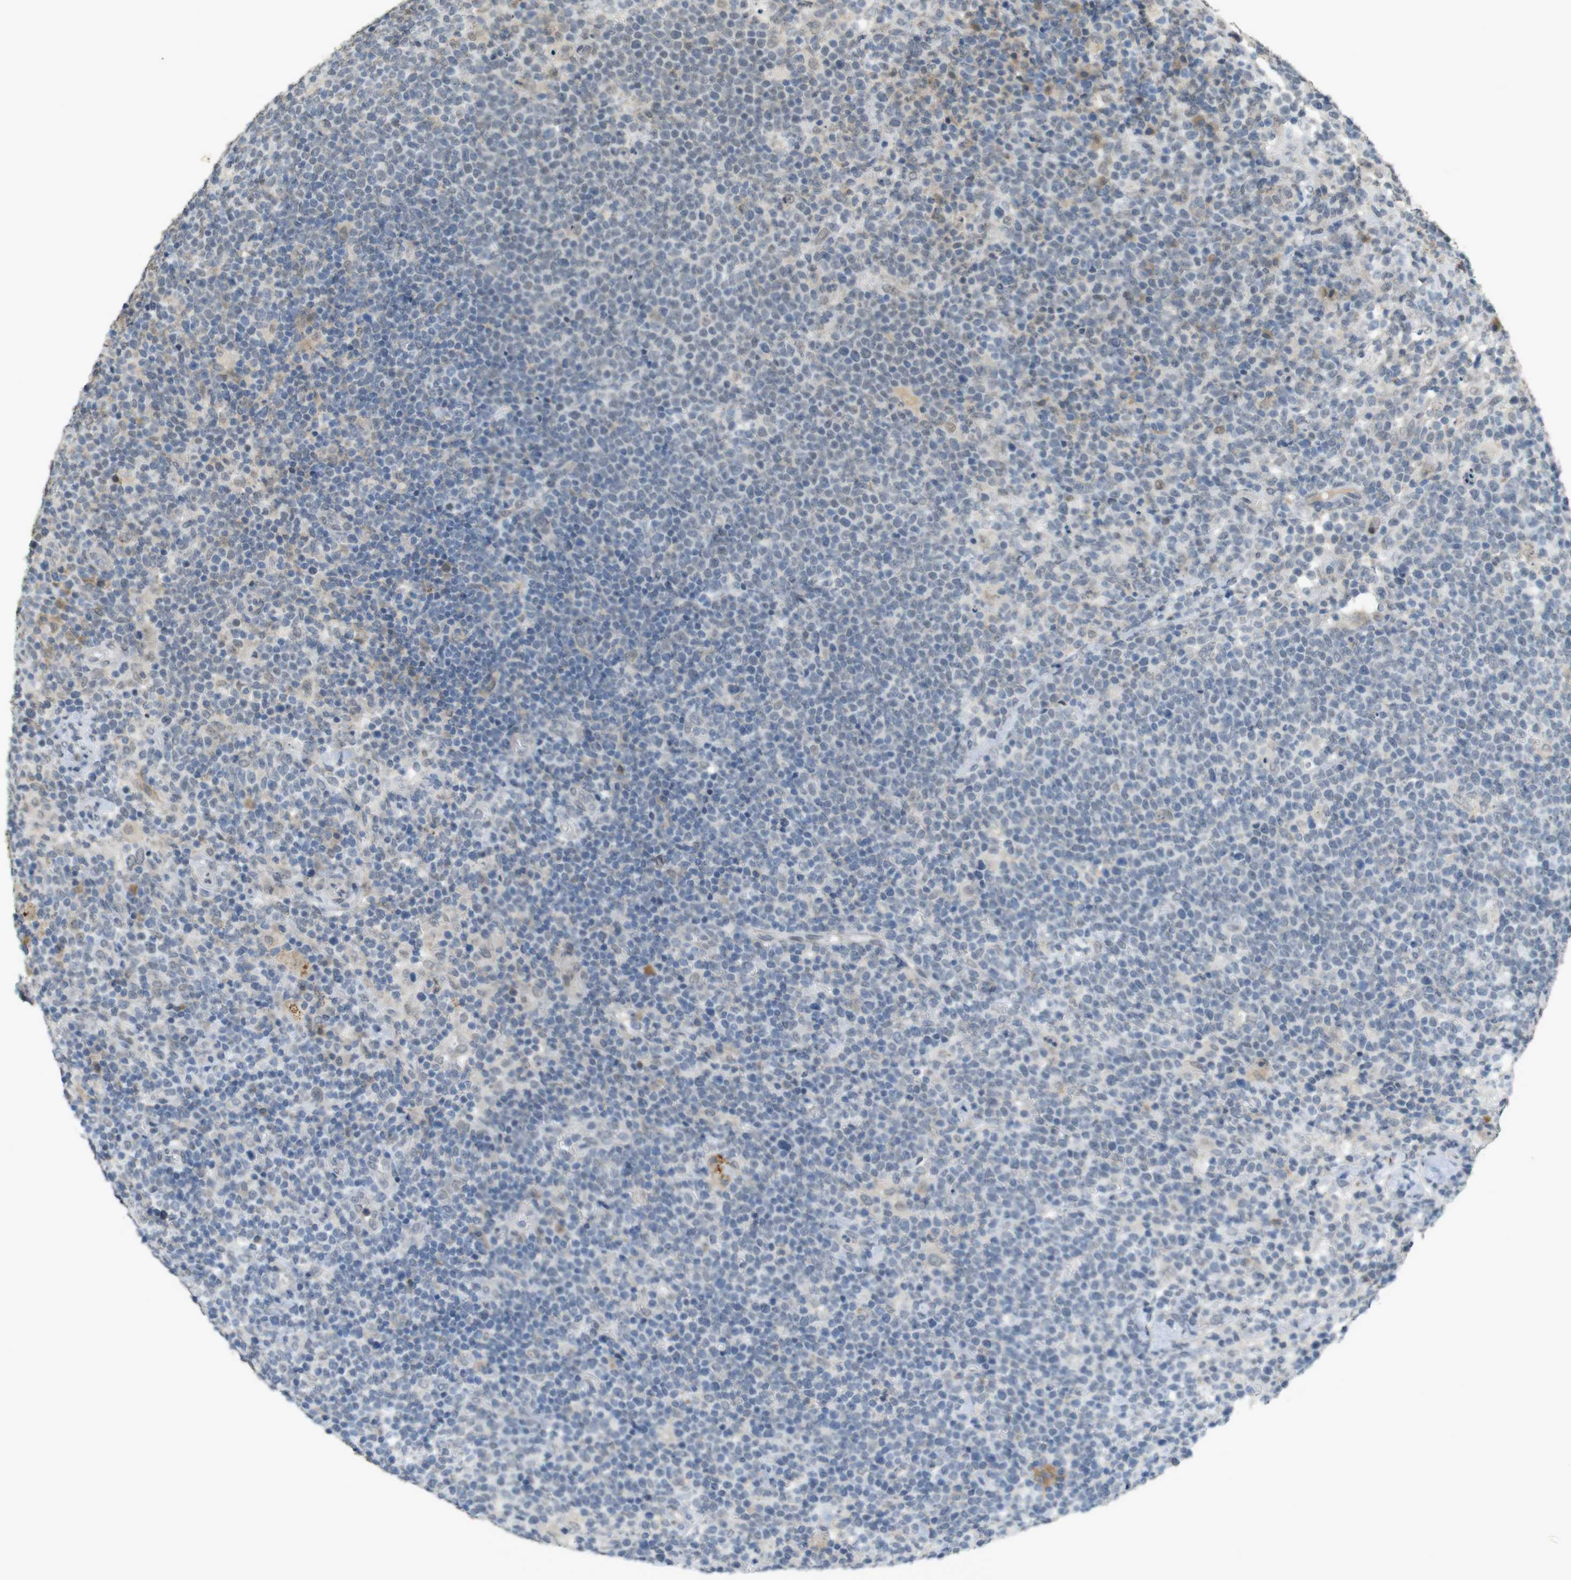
{"staining": {"intensity": "negative", "quantity": "none", "location": "none"}, "tissue": "lymphoma", "cell_type": "Tumor cells", "image_type": "cancer", "snomed": [{"axis": "morphology", "description": "Malignant lymphoma, non-Hodgkin's type, High grade"}, {"axis": "topography", "description": "Lymph node"}], "caption": "Immunohistochemical staining of human lymphoma demonstrates no significant staining in tumor cells.", "gene": "FZD10", "patient": {"sex": "male", "age": 61}}